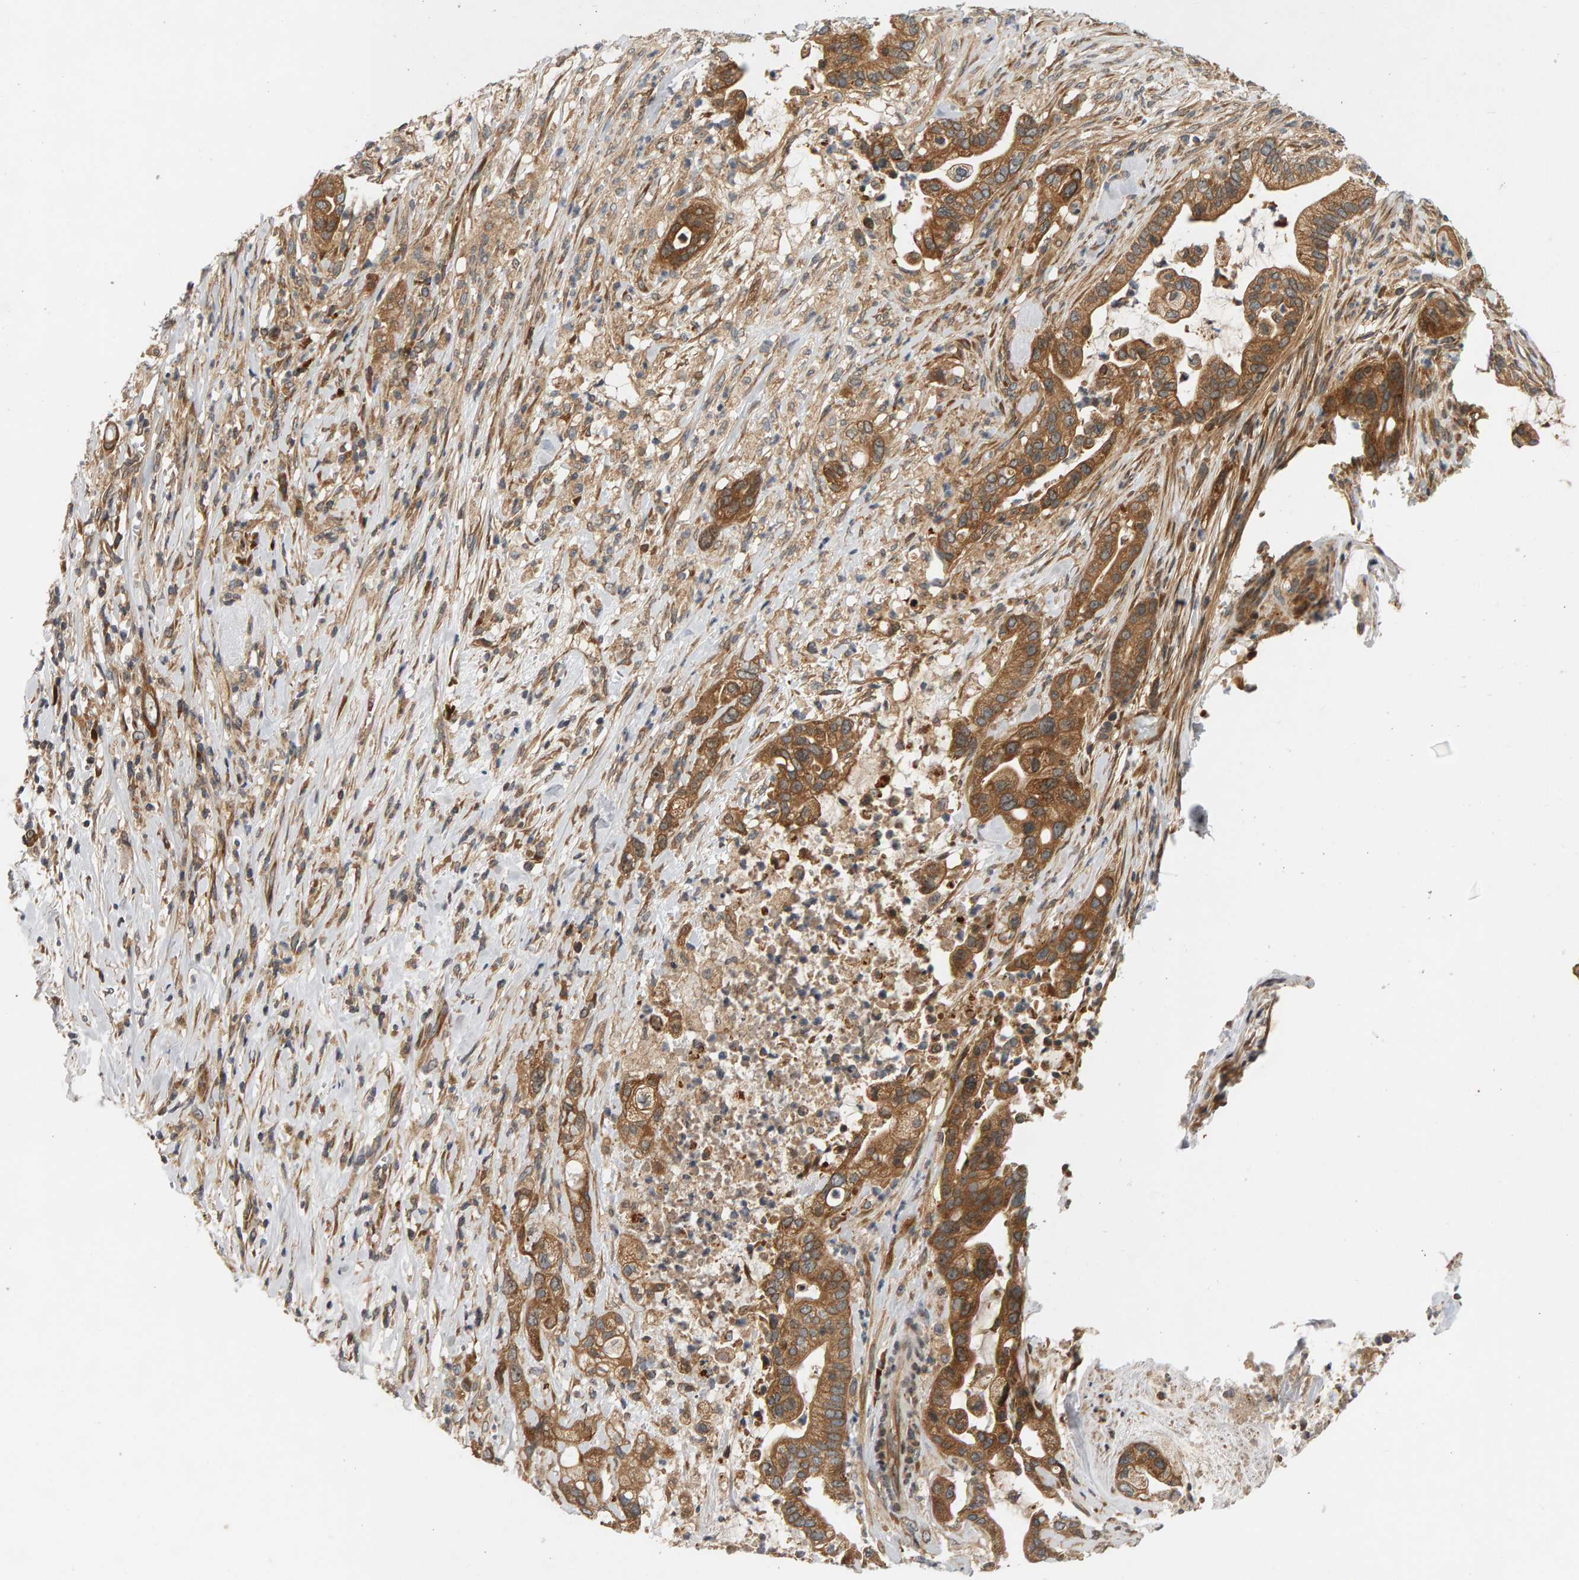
{"staining": {"intensity": "moderate", "quantity": ">75%", "location": "cytoplasmic/membranous"}, "tissue": "pancreatic cancer", "cell_type": "Tumor cells", "image_type": "cancer", "snomed": [{"axis": "morphology", "description": "Adenocarcinoma, NOS"}, {"axis": "topography", "description": "Pancreas"}], "caption": "A brown stain labels moderate cytoplasmic/membranous expression of a protein in human pancreatic adenocarcinoma tumor cells.", "gene": "BAHCC1", "patient": {"sex": "male", "age": 69}}